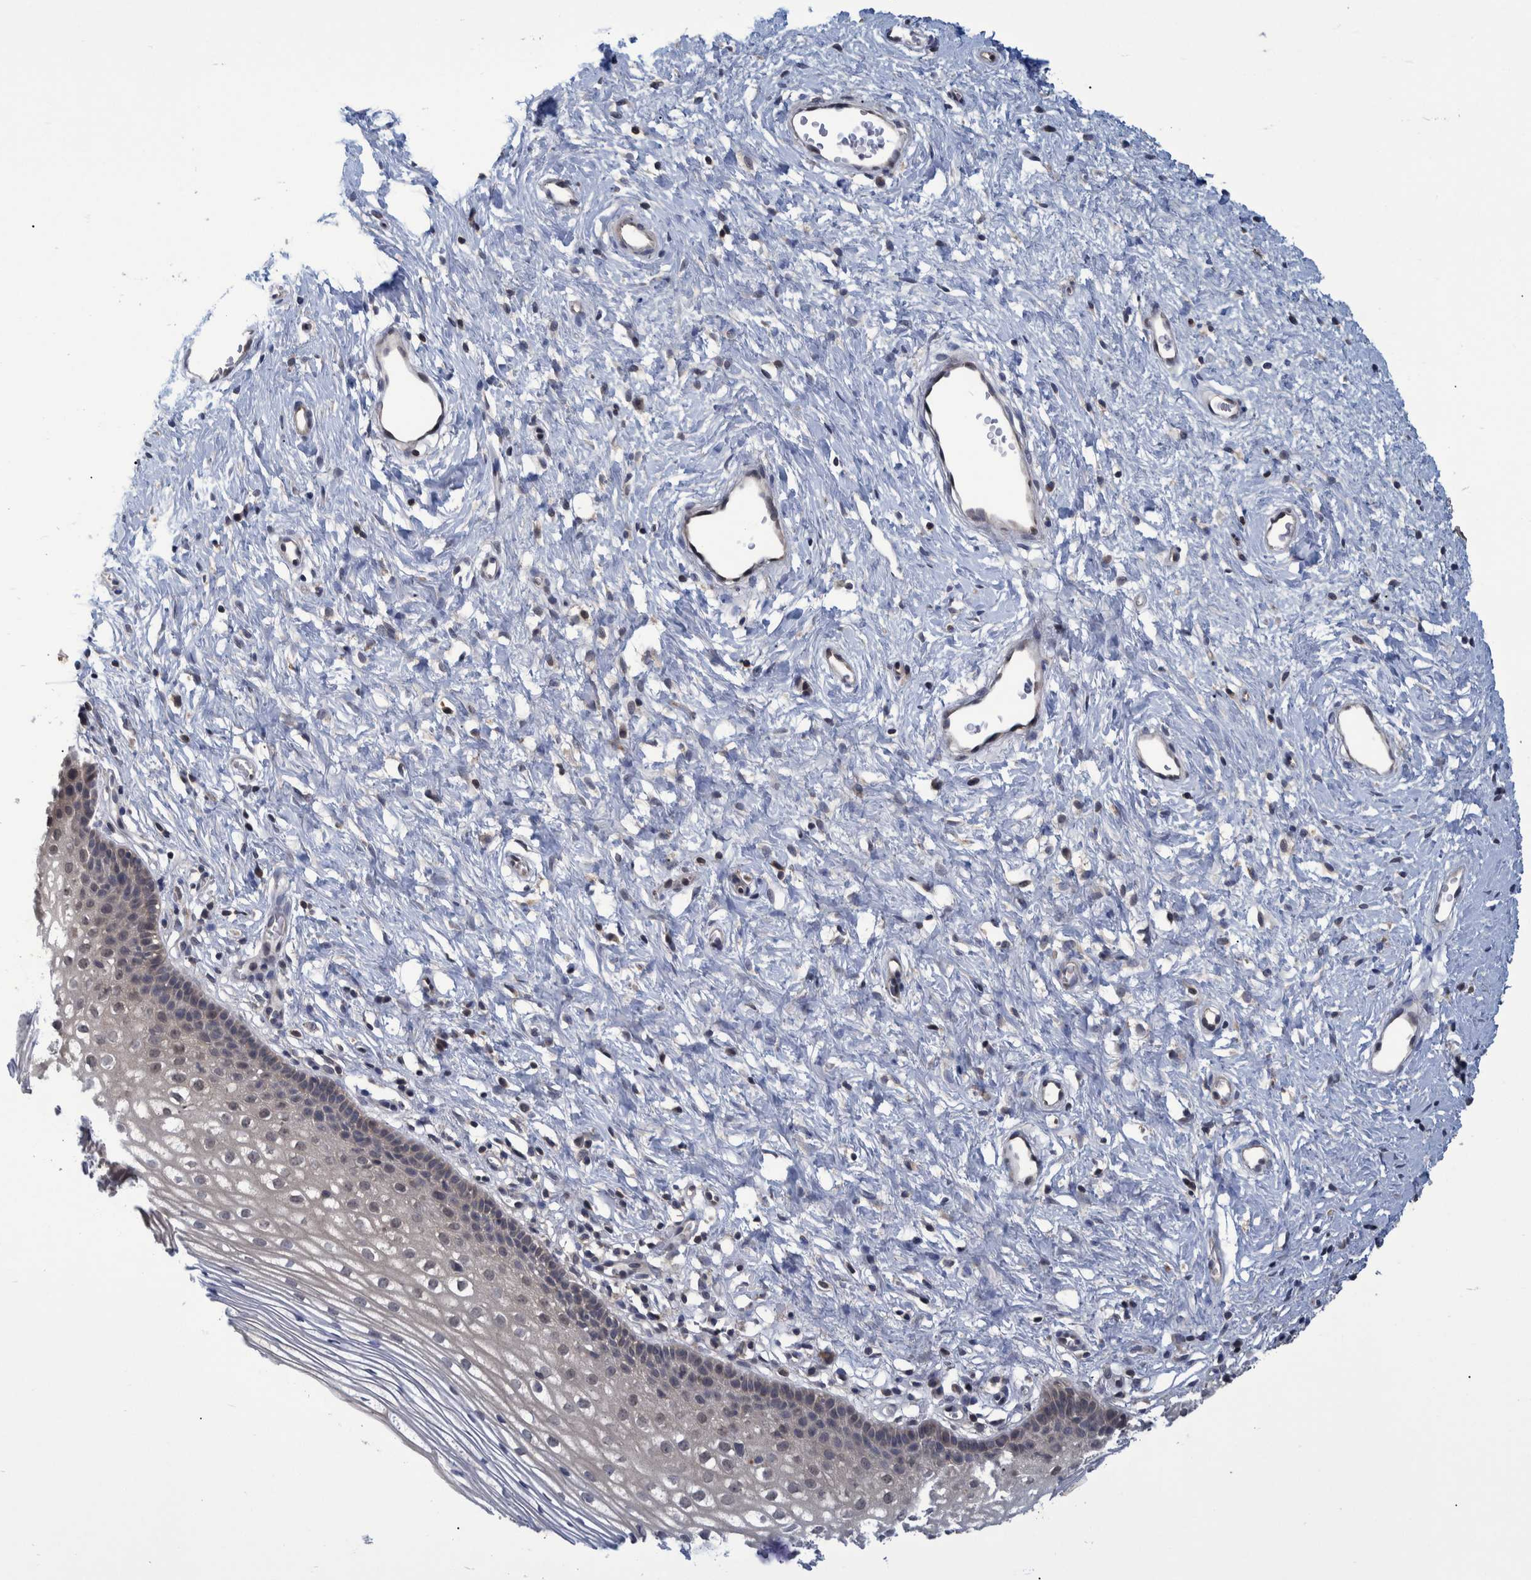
{"staining": {"intensity": "weak", "quantity": ">75%", "location": "cytoplasmic/membranous"}, "tissue": "cervix", "cell_type": "Glandular cells", "image_type": "normal", "snomed": [{"axis": "morphology", "description": "Normal tissue, NOS"}, {"axis": "topography", "description": "Cervix"}], "caption": "Immunohistochemical staining of unremarkable cervix exhibits >75% levels of weak cytoplasmic/membranous protein expression in approximately >75% of glandular cells. The staining was performed using DAB (3,3'-diaminobenzidine) to visualize the protein expression in brown, while the nuclei were stained in blue with hematoxylin (Magnification: 20x).", "gene": "PCYT2", "patient": {"sex": "female", "age": 27}}